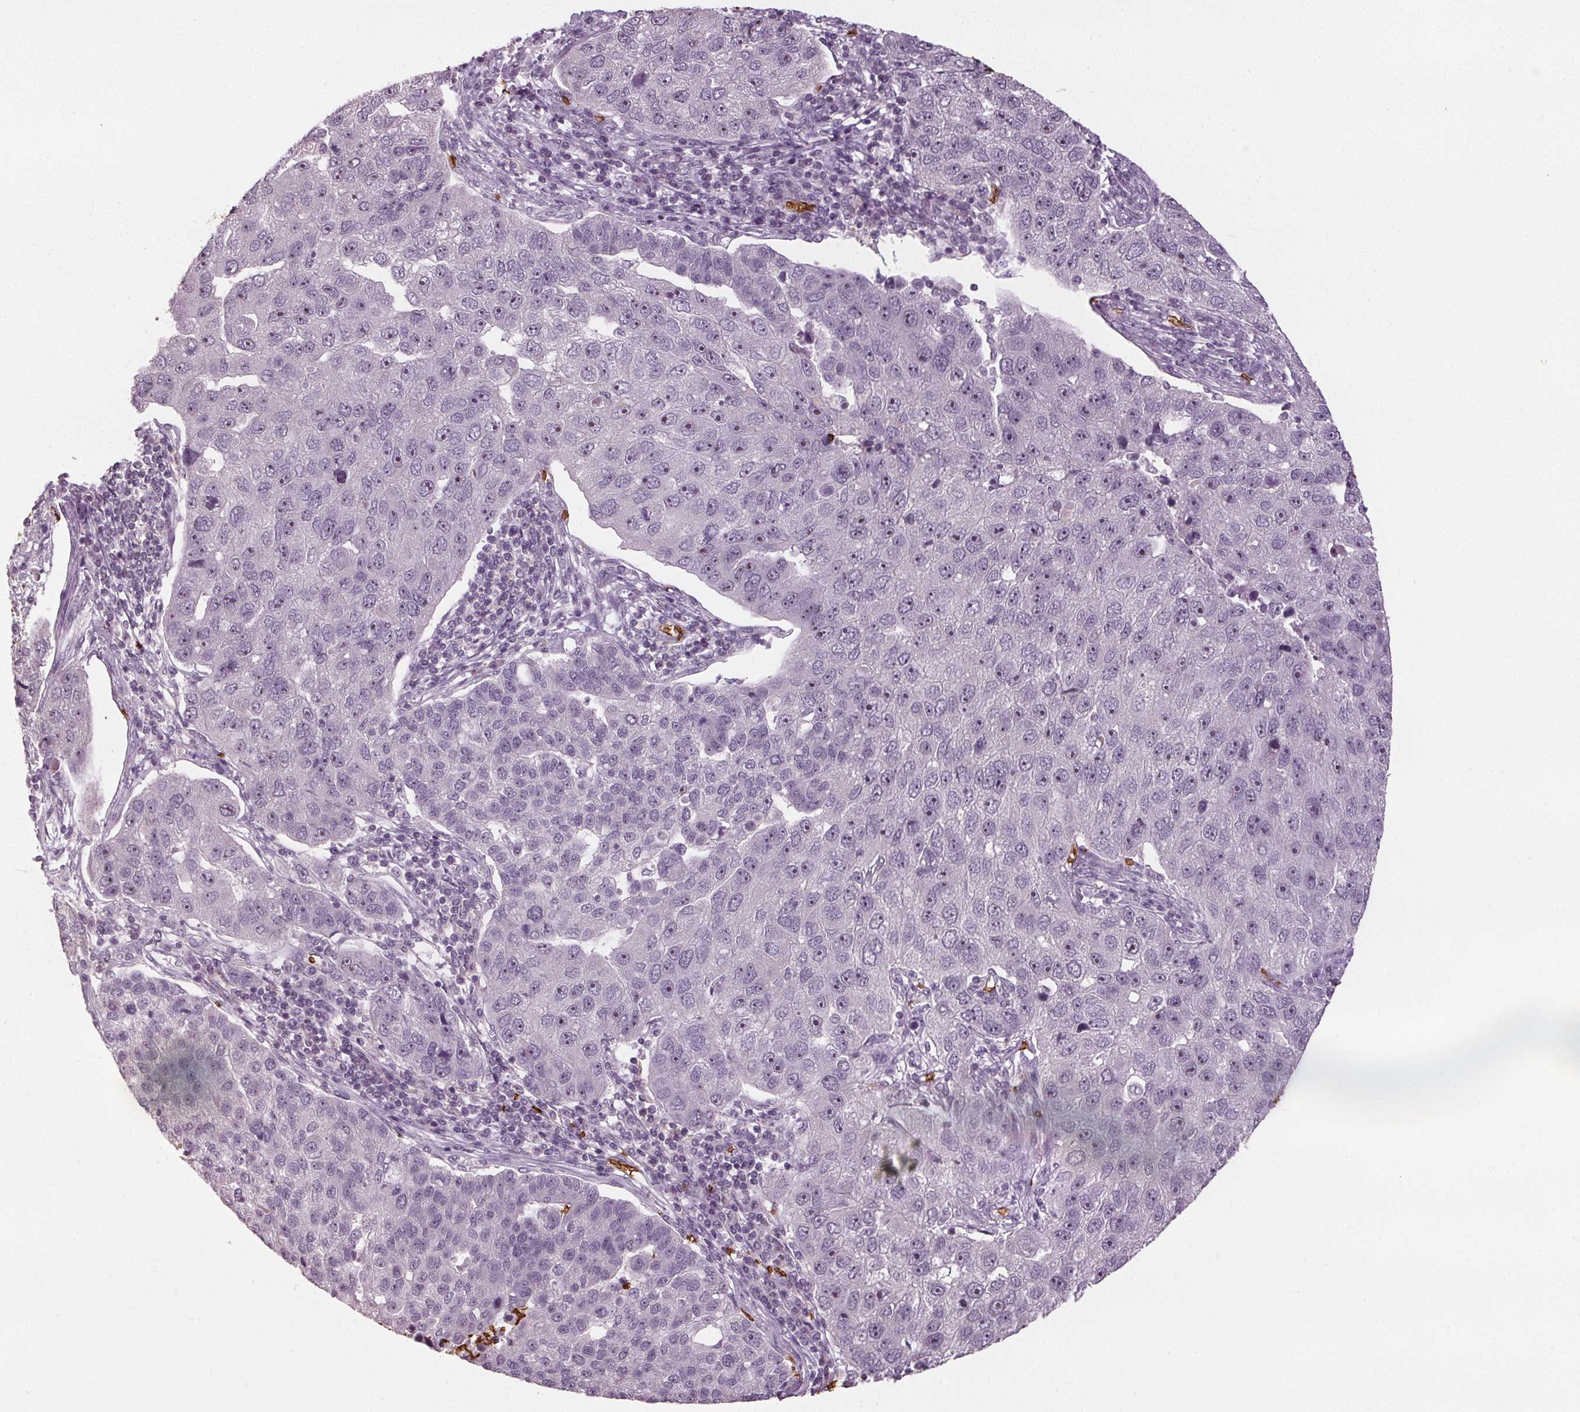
{"staining": {"intensity": "negative", "quantity": "none", "location": "none"}, "tissue": "pancreatic cancer", "cell_type": "Tumor cells", "image_type": "cancer", "snomed": [{"axis": "morphology", "description": "Adenocarcinoma, NOS"}, {"axis": "topography", "description": "Pancreas"}], "caption": "Immunohistochemical staining of human pancreatic cancer (adenocarcinoma) exhibits no significant staining in tumor cells. (DAB immunohistochemistry (IHC) visualized using brightfield microscopy, high magnification).", "gene": "SLC4A1", "patient": {"sex": "female", "age": 61}}